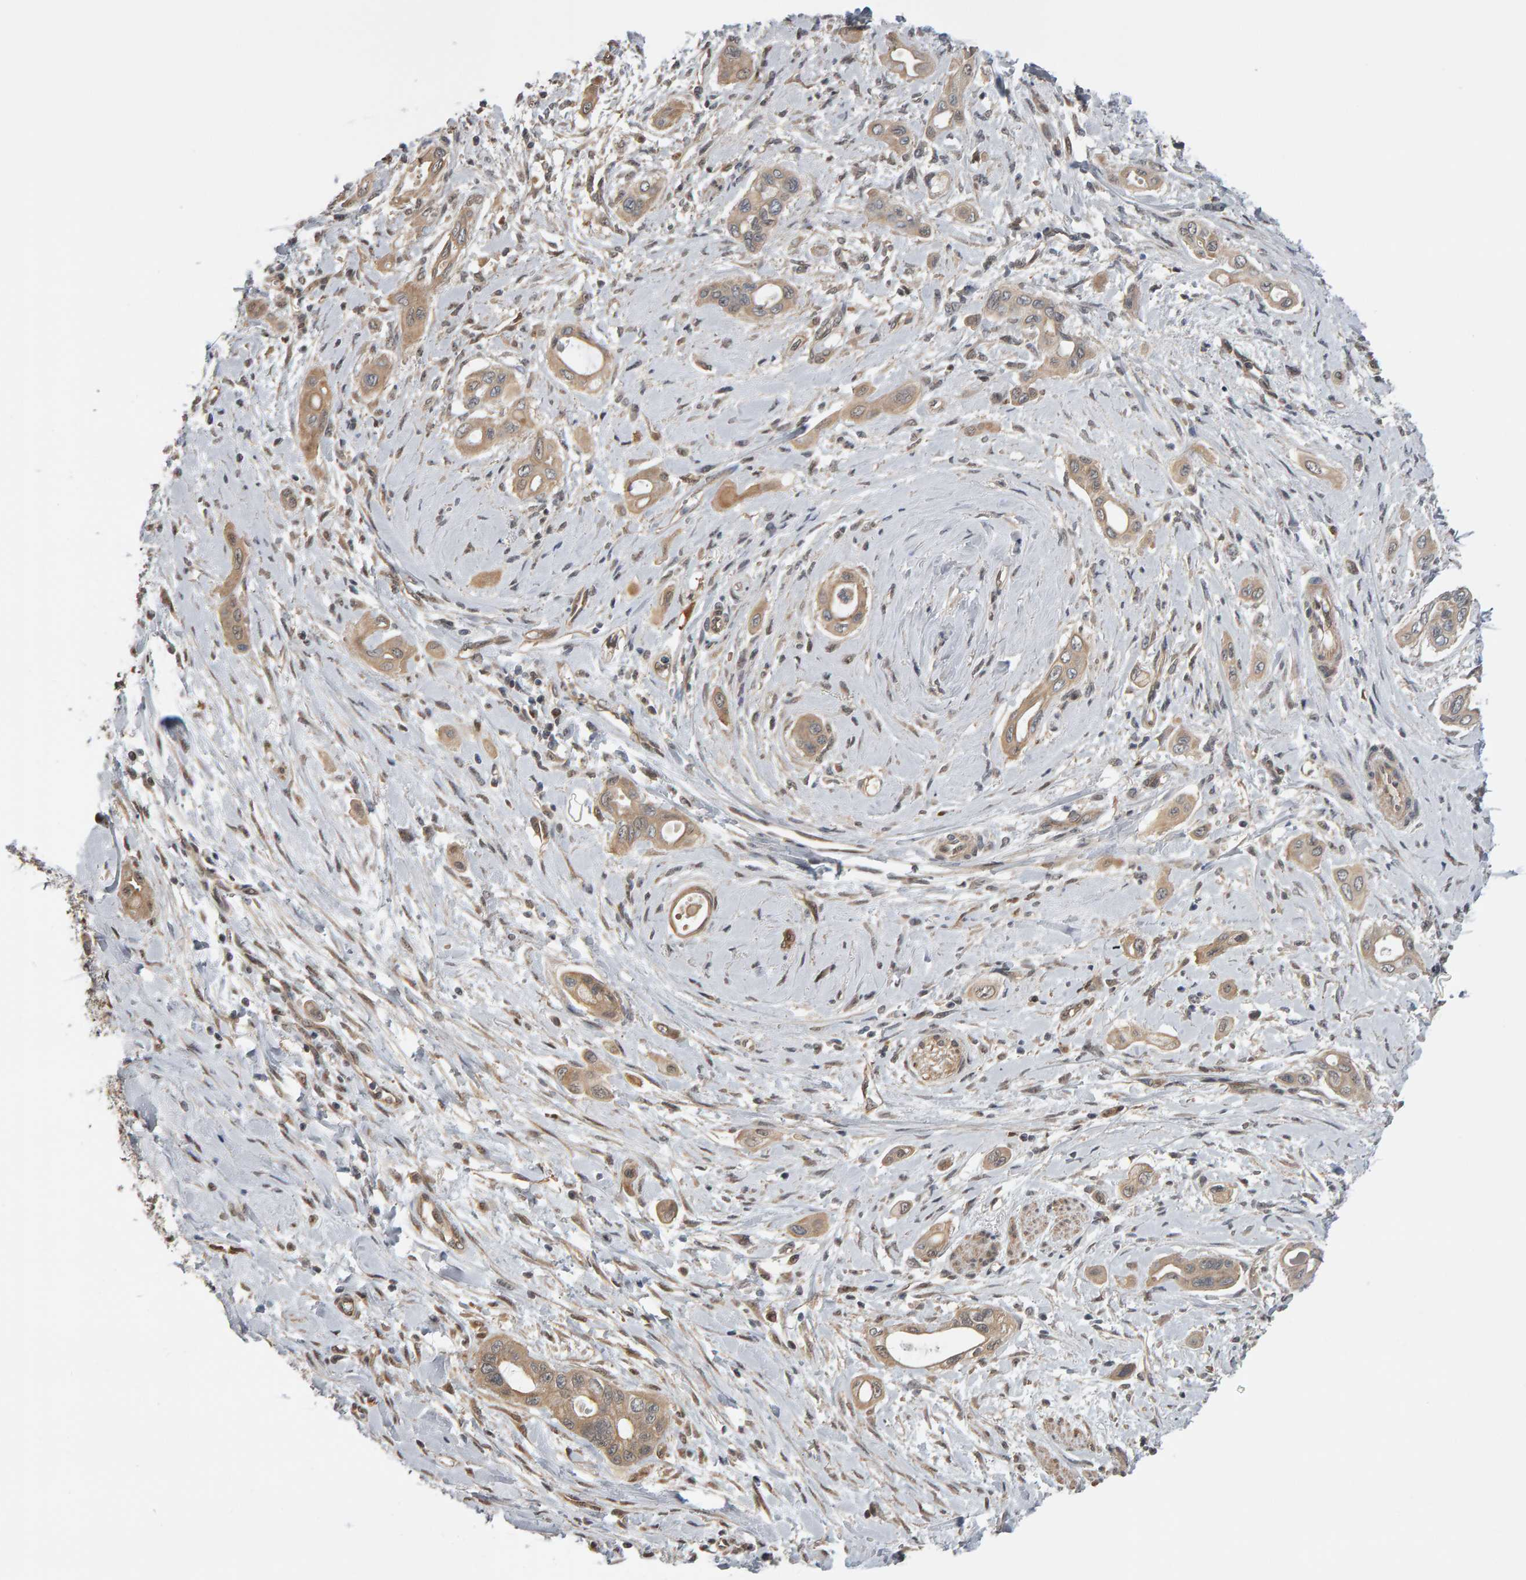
{"staining": {"intensity": "weak", "quantity": ">75%", "location": "cytoplasmic/membranous"}, "tissue": "pancreatic cancer", "cell_type": "Tumor cells", "image_type": "cancer", "snomed": [{"axis": "morphology", "description": "Adenocarcinoma, NOS"}, {"axis": "topography", "description": "Pancreas"}], "caption": "Protein expression analysis of adenocarcinoma (pancreatic) displays weak cytoplasmic/membranous positivity in approximately >75% of tumor cells. Nuclei are stained in blue.", "gene": "COASY", "patient": {"sex": "male", "age": 59}}